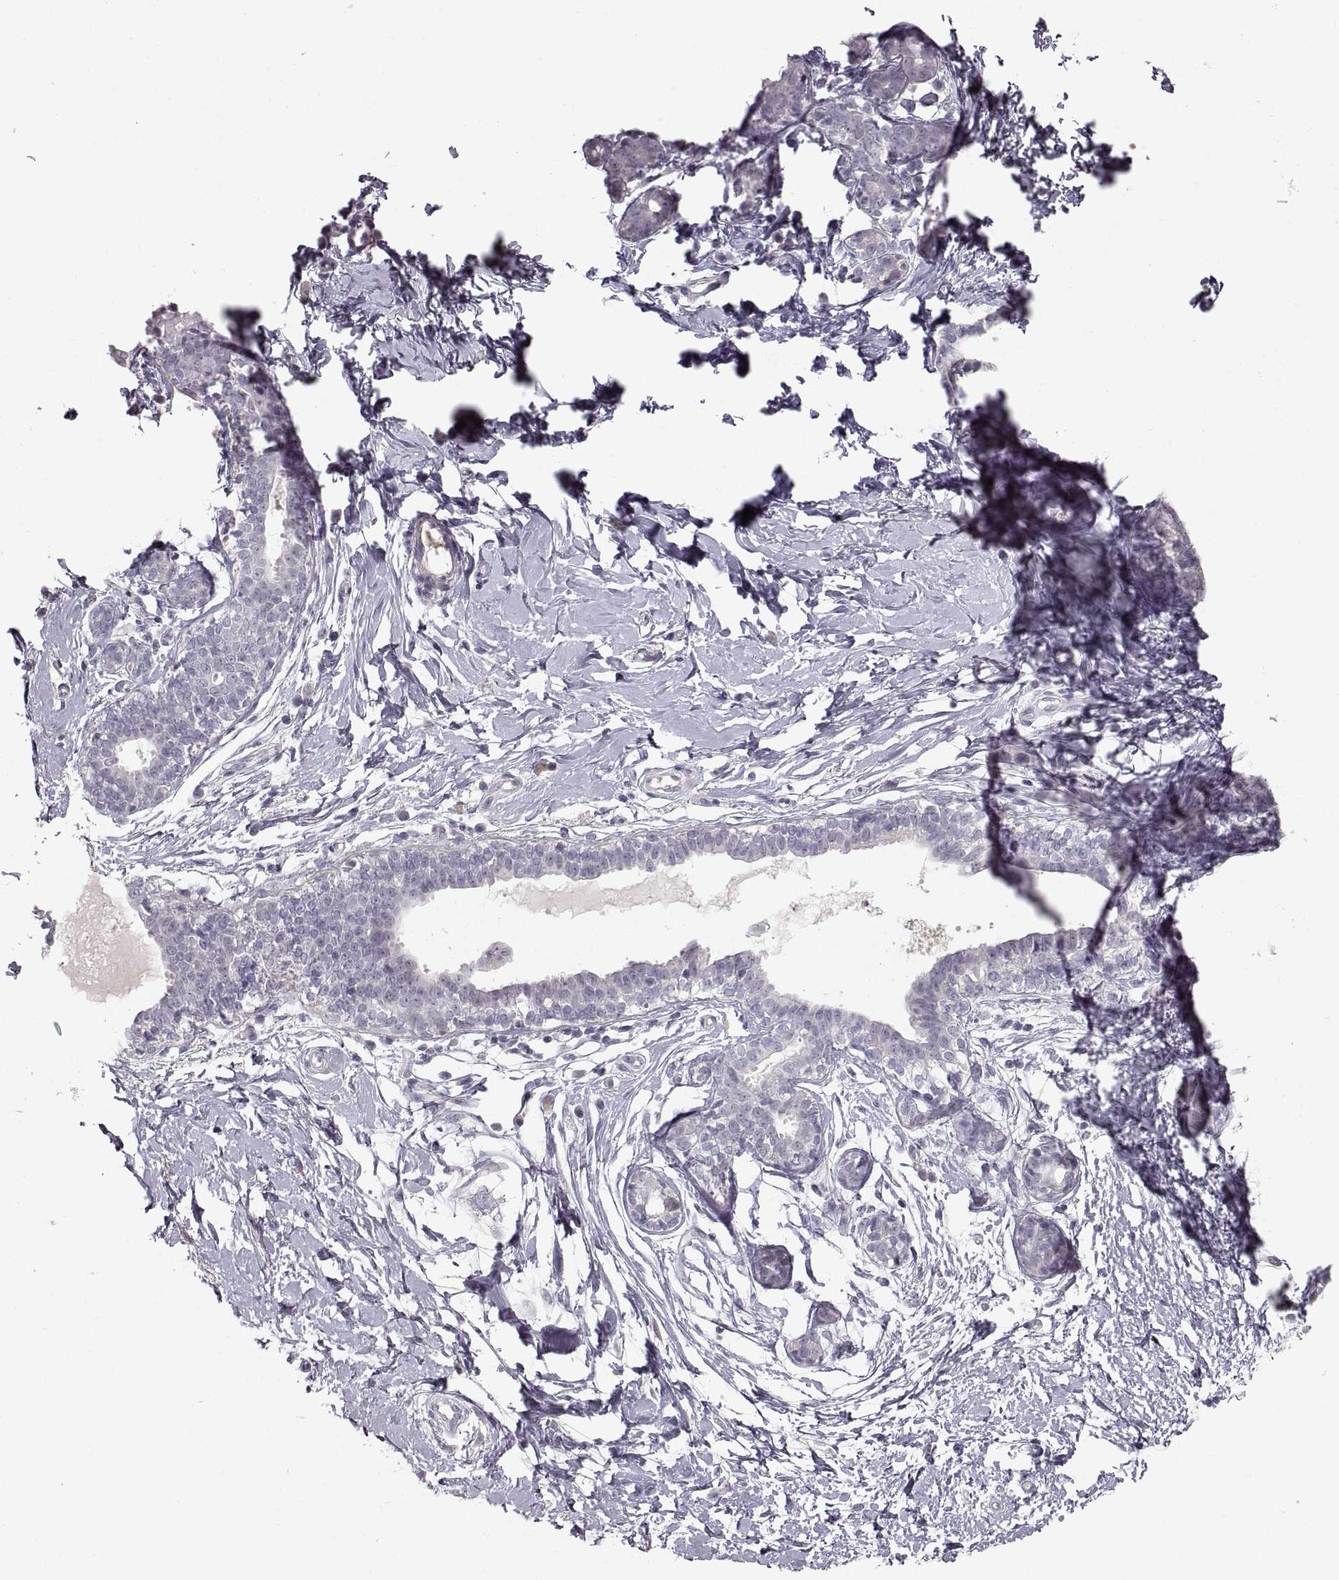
{"staining": {"intensity": "negative", "quantity": "none", "location": "none"}, "tissue": "breast", "cell_type": "Adipocytes", "image_type": "normal", "snomed": [{"axis": "morphology", "description": "Normal tissue, NOS"}, {"axis": "topography", "description": "Breast"}], "caption": "Immunohistochemical staining of unremarkable breast displays no significant expression in adipocytes. (DAB IHC visualized using brightfield microscopy, high magnification).", "gene": "PCSK2", "patient": {"sex": "female", "age": 37}}